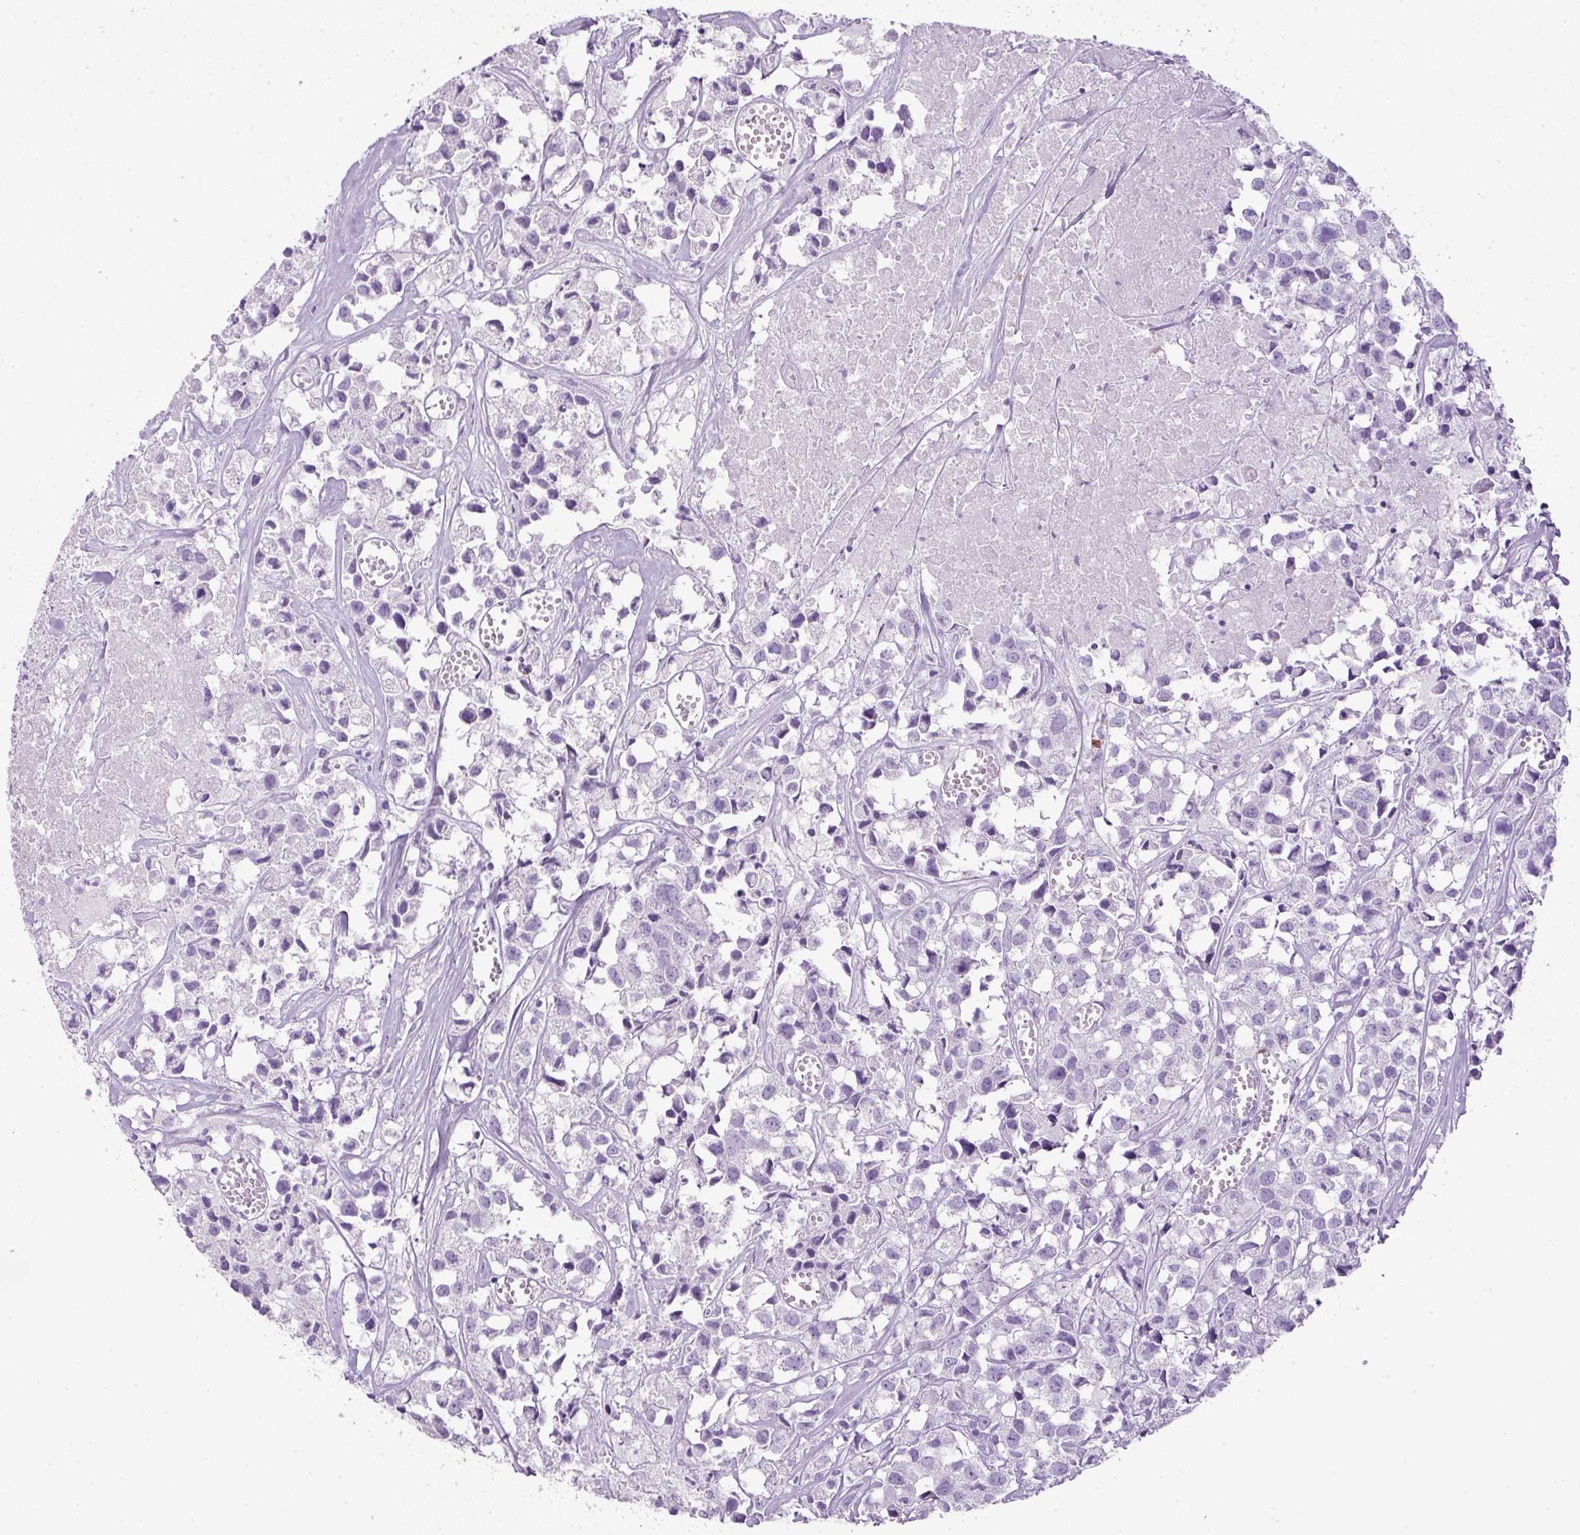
{"staining": {"intensity": "negative", "quantity": "none", "location": "none"}, "tissue": "urothelial cancer", "cell_type": "Tumor cells", "image_type": "cancer", "snomed": [{"axis": "morphology", "description": "Urothelial carcinoma, High grade"}, {"axis": "topography", "description": "Urinary bladder"}], "caption": "This histopathology image is of urothelial cancer stained with immunohistochemistry to label a protein in brown with the nuclei are counter-stained blue. There is no positivity in tumor cells. (DAB IHC visualized using brightfield microscopy, high magnification).", "gene": "RHBDD2", "patient": {"sex": "female", "age": 75}}